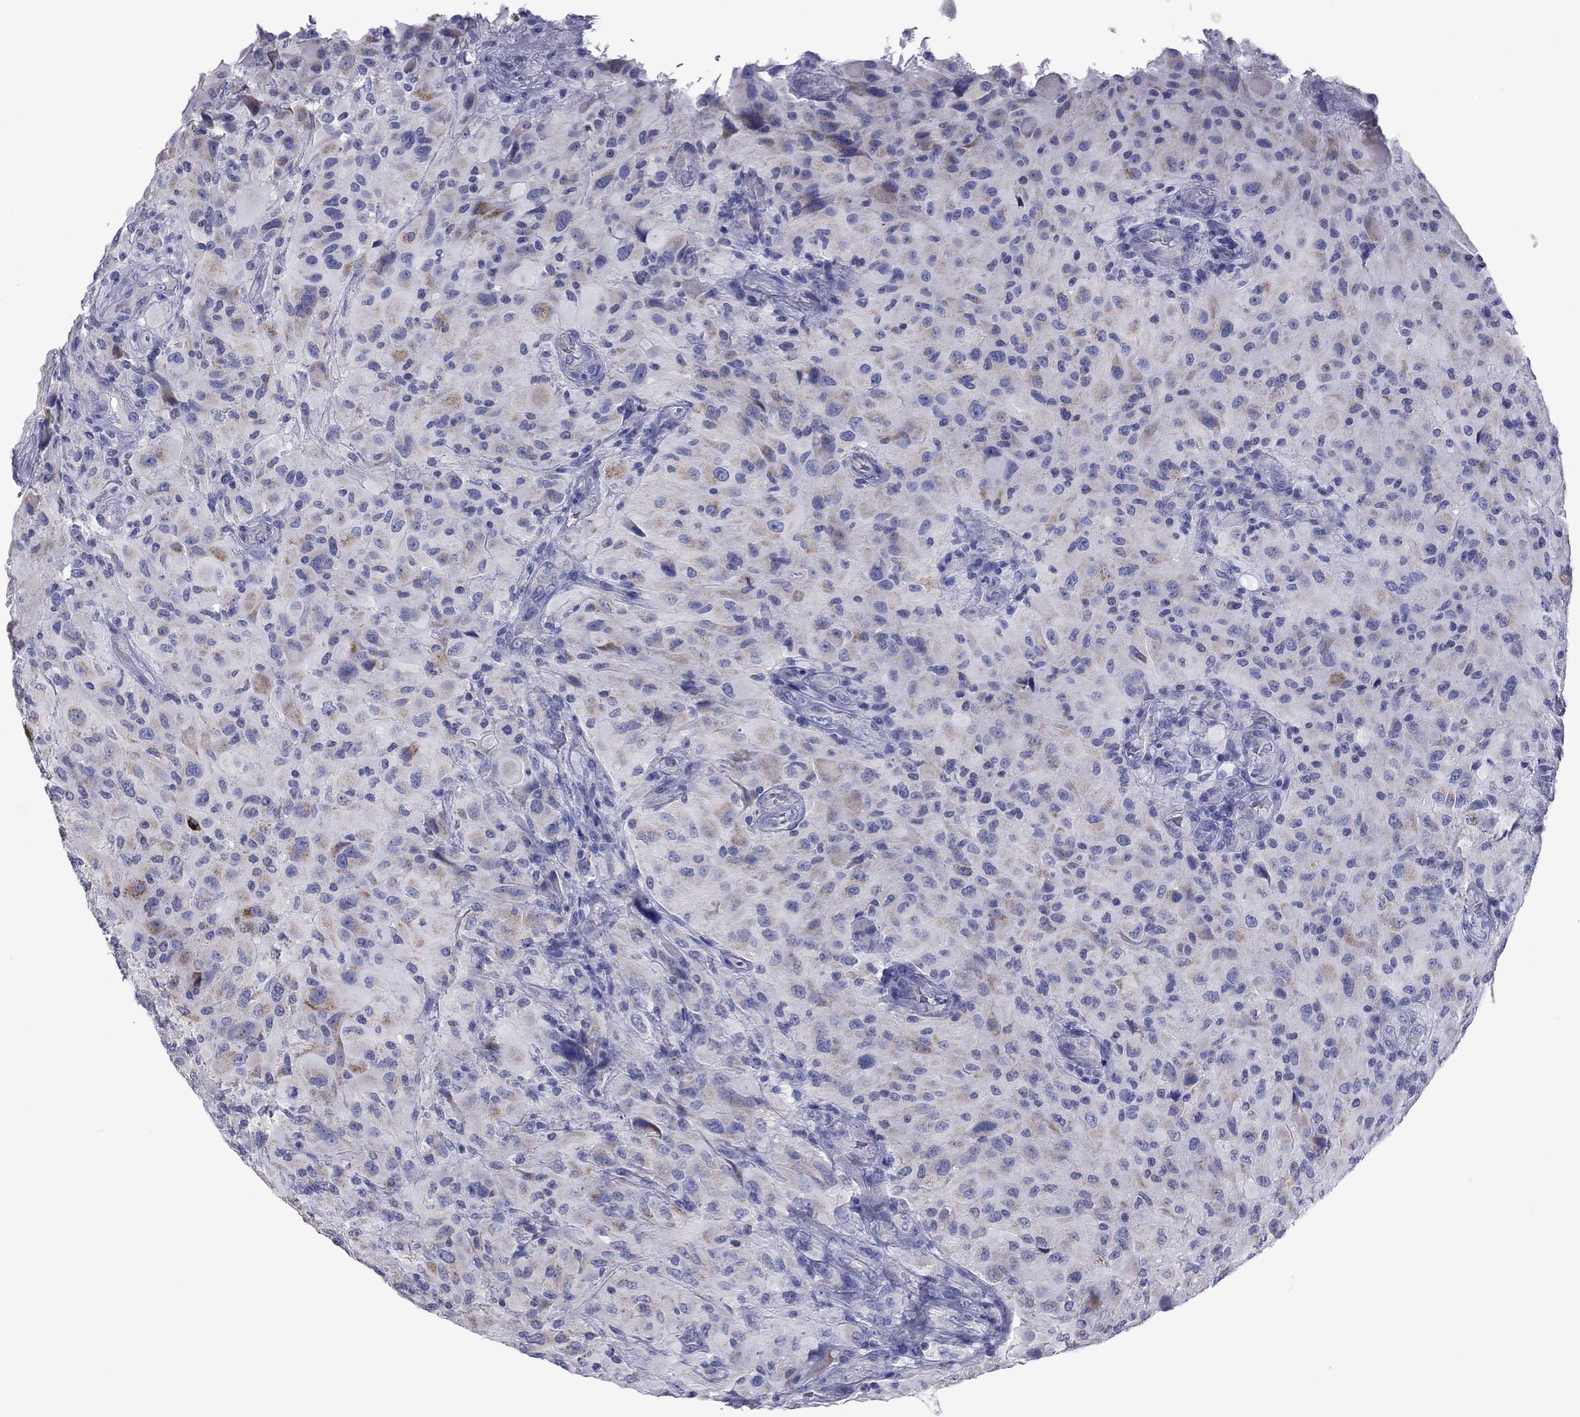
{"staining": {"intensity": "weak", "quantity": "<25%", "location": "cytoplasmic/membranous"}, "tissue": "glioma", "cell_type": "Tumor cells", "image_type": "cancer", "snomed": [{"axis": "morphology", "description": "Glioma, malignant, High grade"}, {"axis": "topography", "description": "Cerebral cortex"}], "caption": "Immunohistochemistry (IHC) of glioma demonstrates no expression in tumor cells.", "gene": "ACADSB", "patient": {"sex": "male", "age": 35}}